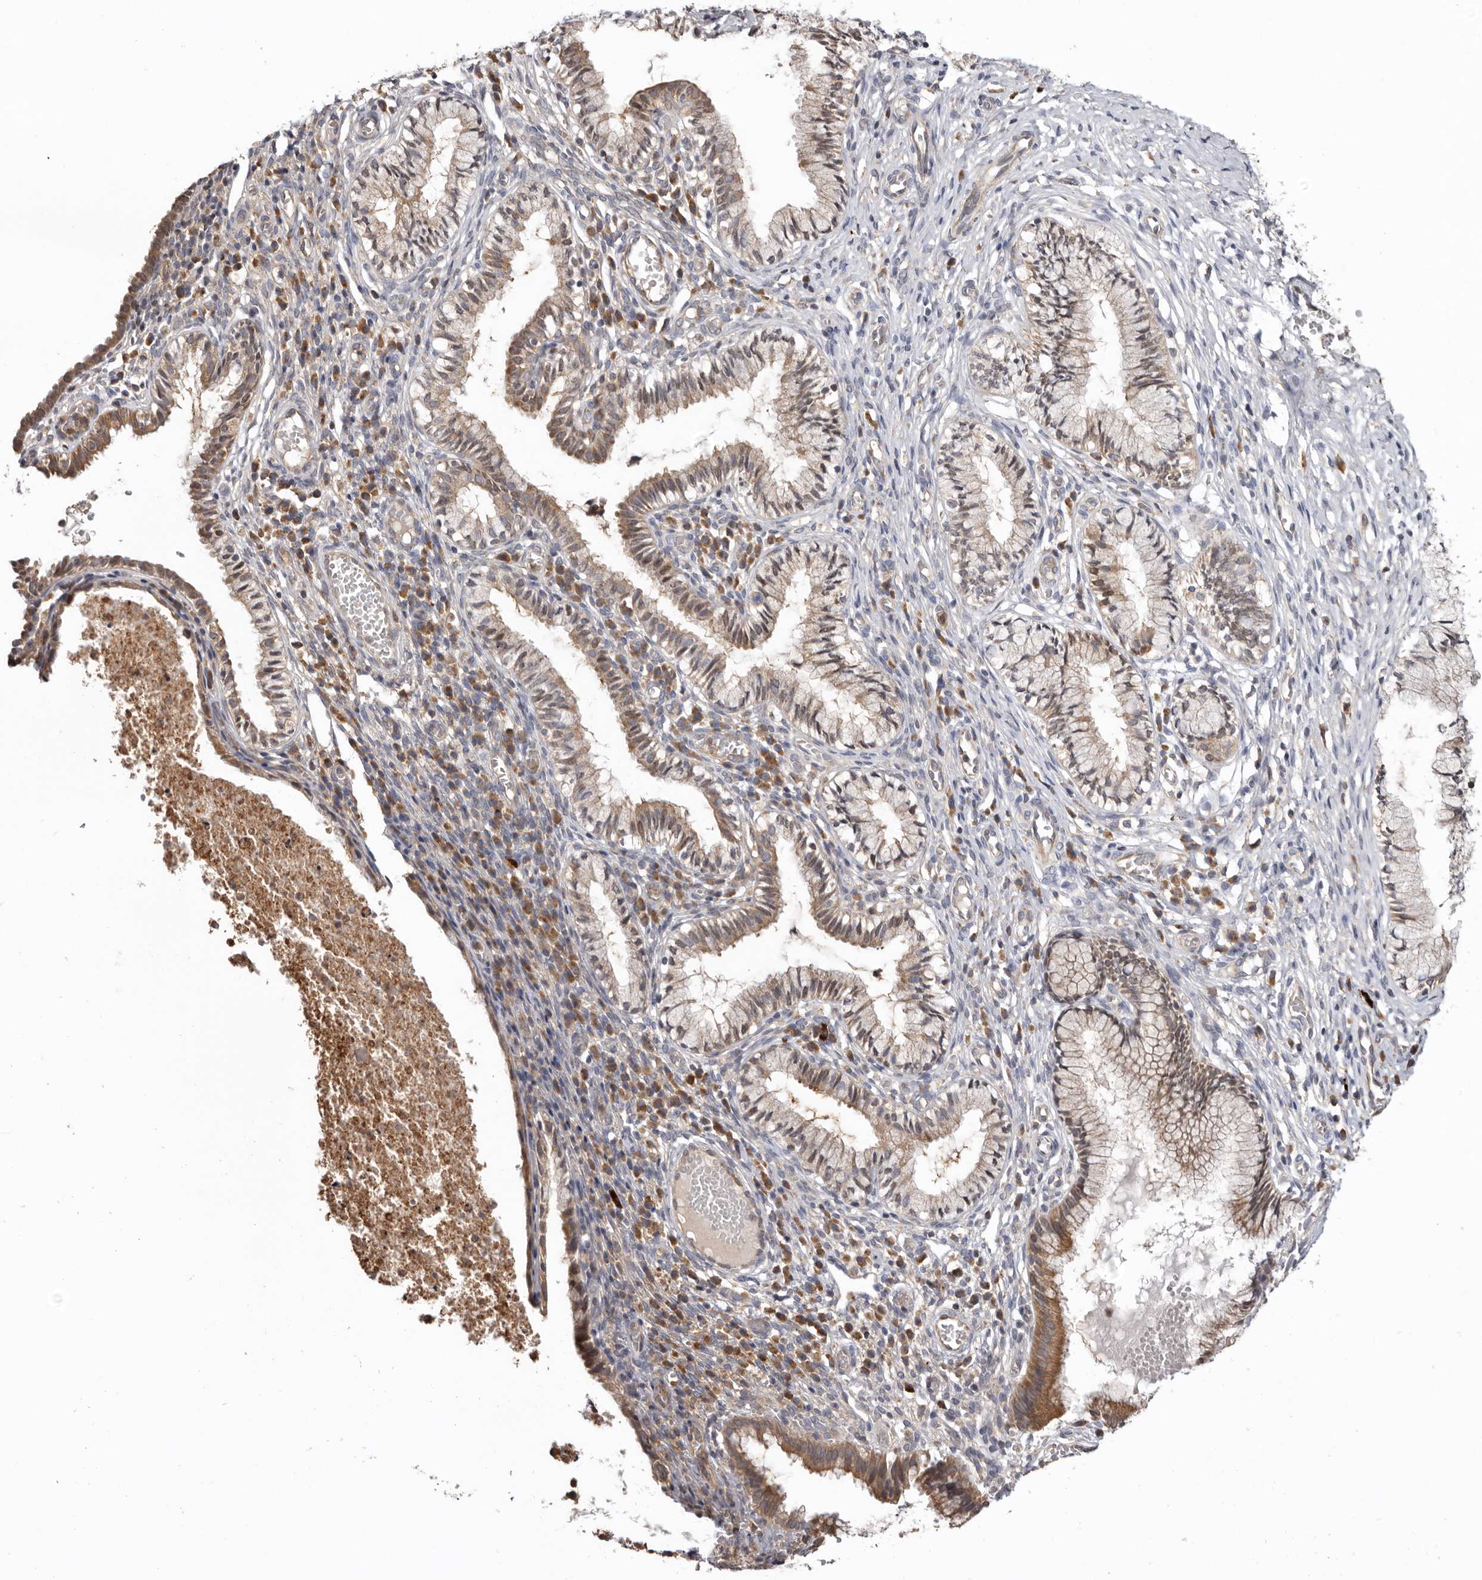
{"staining": {"intensity": "moderate", "quantity": "<25%", "location": "cytoplasmic/membranous"}, "tissue": "cervix", "cell_type": "Glandular cells", "image_type": "normal", "snomed": [{"axis": "morphology", "description": "Normal tissue, NOS"}, {"axis": "topography", "description": "Cervix"}], "caption": "A brown stain shows moderate cytoplasmic/membranous staining of a protein in glandular cells of unremarkable human cervix.", "gene": "TMUB1", "patient": {"sex": "female", "age": 27}}